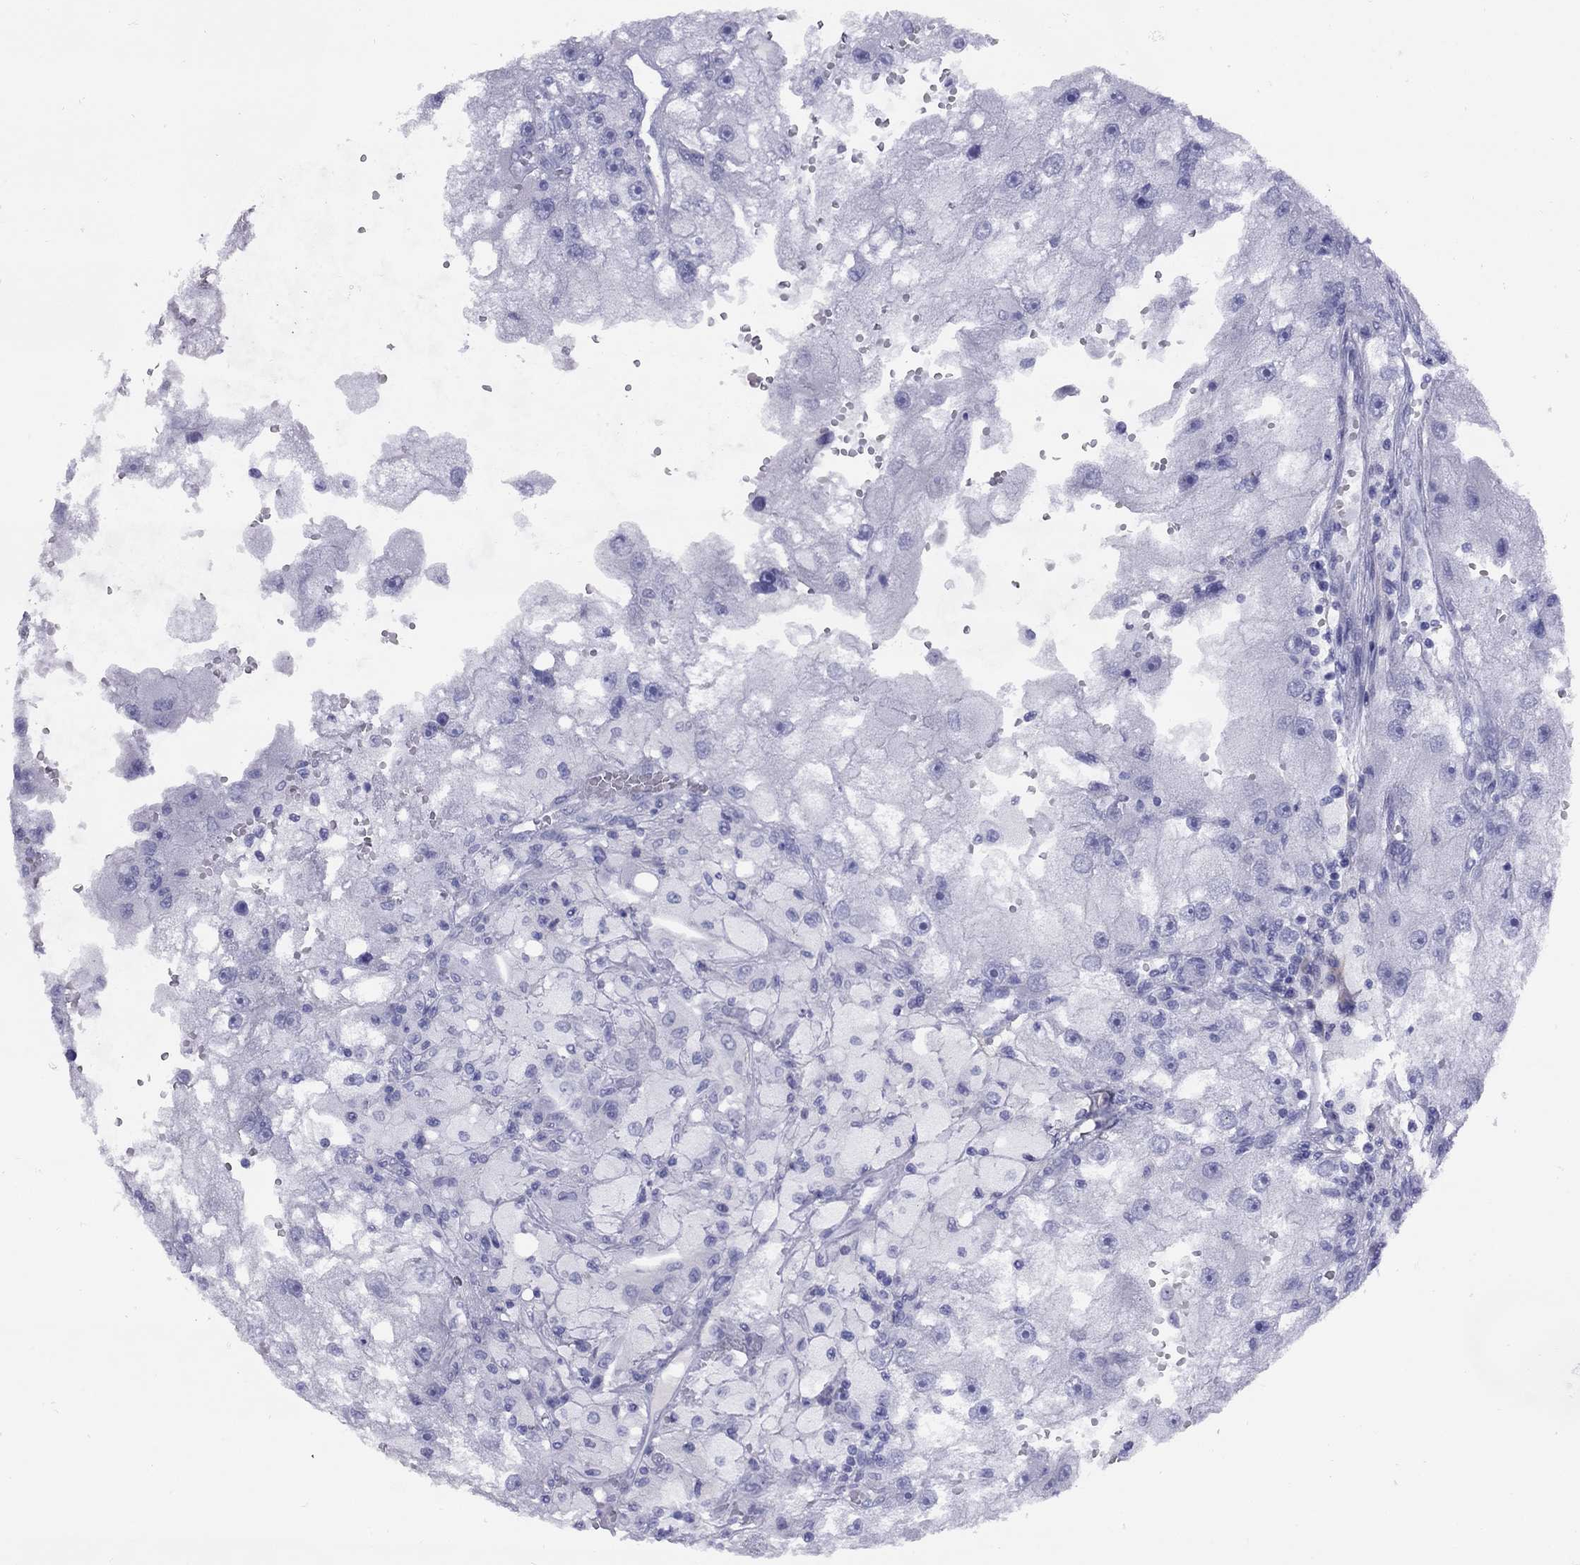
{"staining": {"intensity": "negative", "quantity": "none", "location": "none"}, "tissue": "renal cancer", "cell_type": "Tumor cells", "image_type": "cancer", "snomed": [{"axis": "morphology", "description": "Adenocarcinoma, NOS"}, {"axis": "topography", "description": "Kidney"}], "caption": "IHC histopathology image of human adenocarcinoma (renal) stained for a protein (brown), which shows no positivity in tumor cells.", "gene": "GRIA2", "patient": {"sex": "male", "age": 63}}